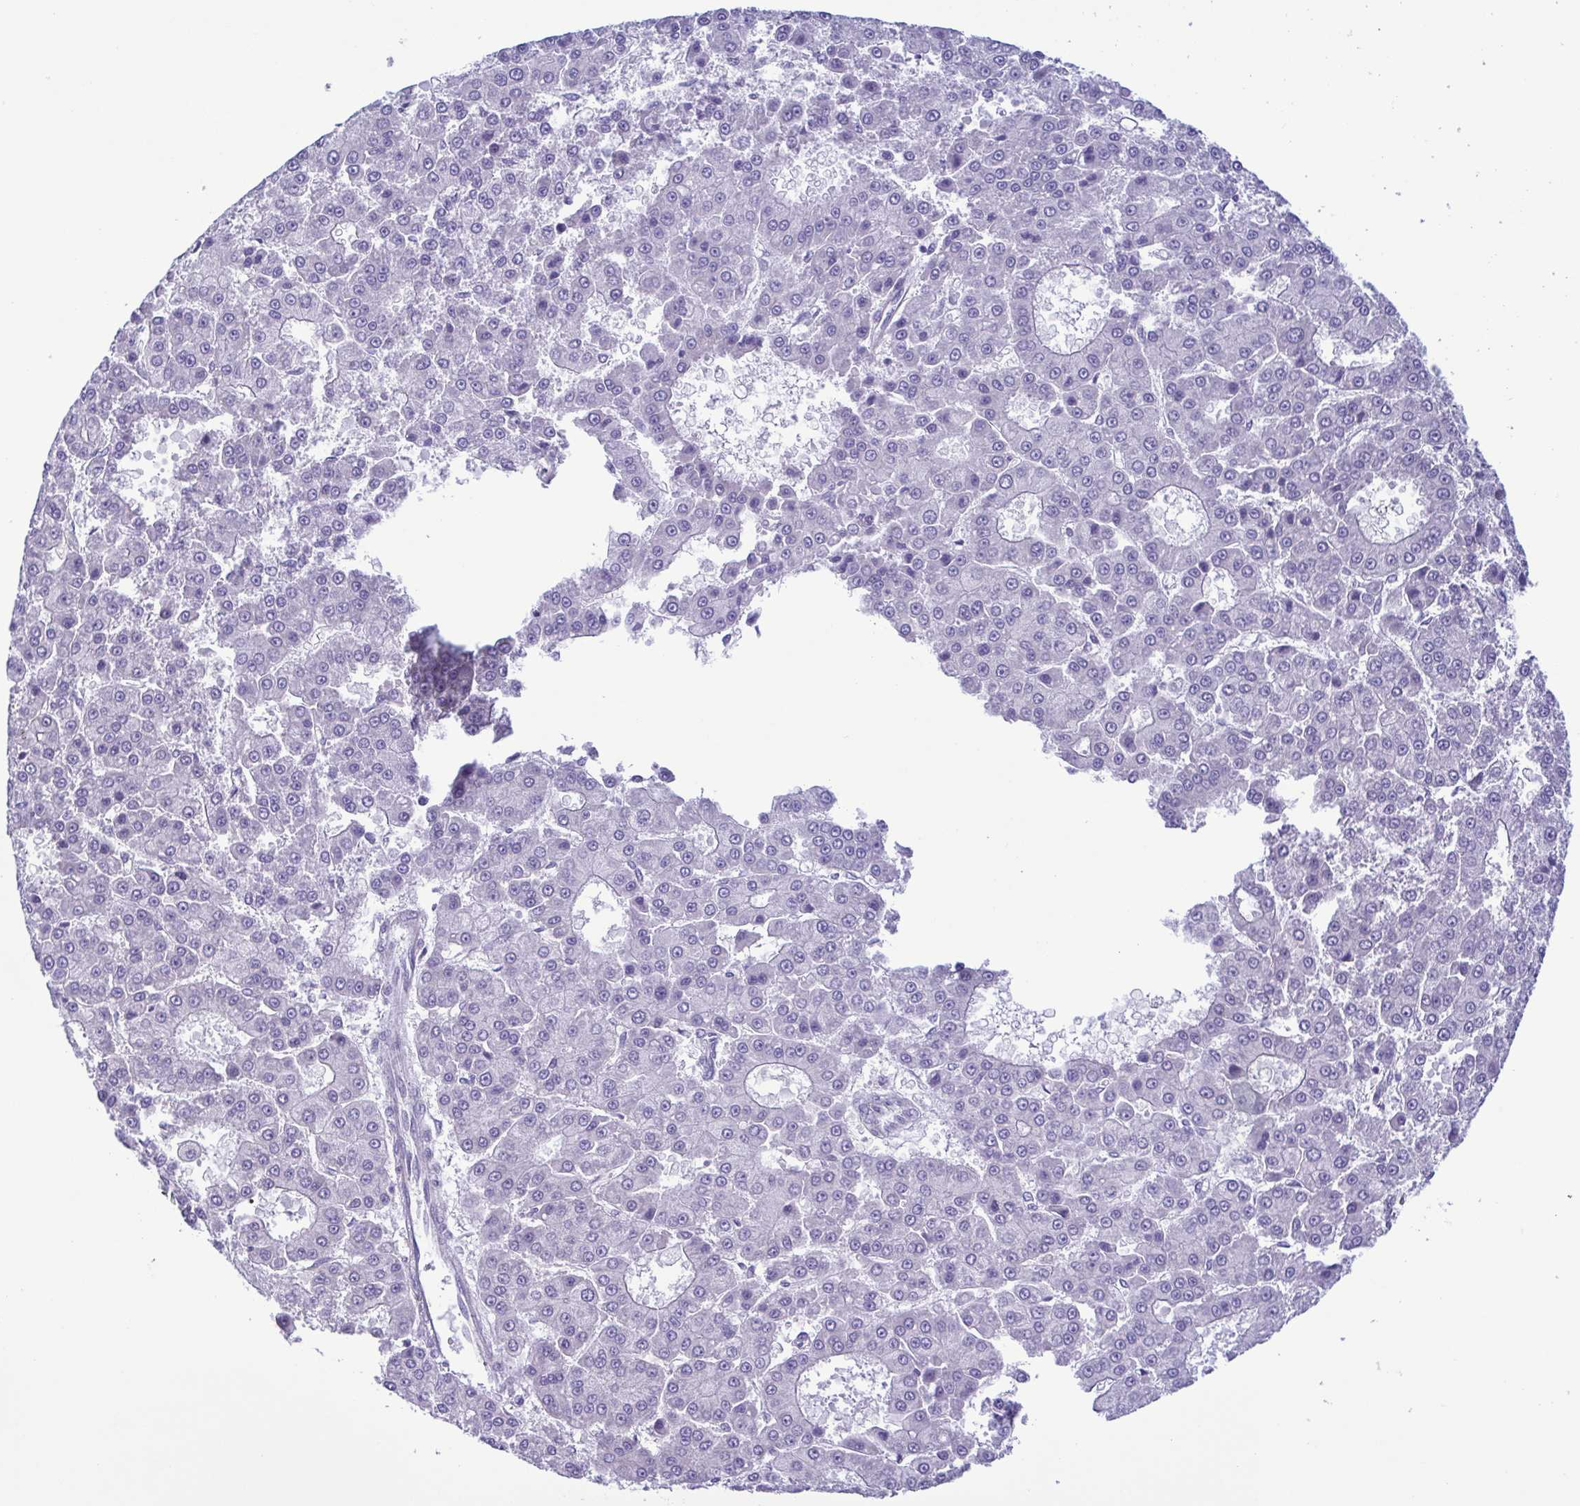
{"staining": {"intensity": "negative", "quantity": "none", "location": "none"}, "tissue": "liver cancer", "cell_type": "Tumor cells", "image_type": "cancer", "snomed": [{"axis": "morphology", "description": "Carcinoma, Hepatocellular, NOS"}, {"axis": "topography", "description": "Liver"}], "caption": "Protein analysis of liver cancer displays no significant positivity in tumor cells.", "gene": "TNNI3", "patient": {"sex": "male", "age": 70}}